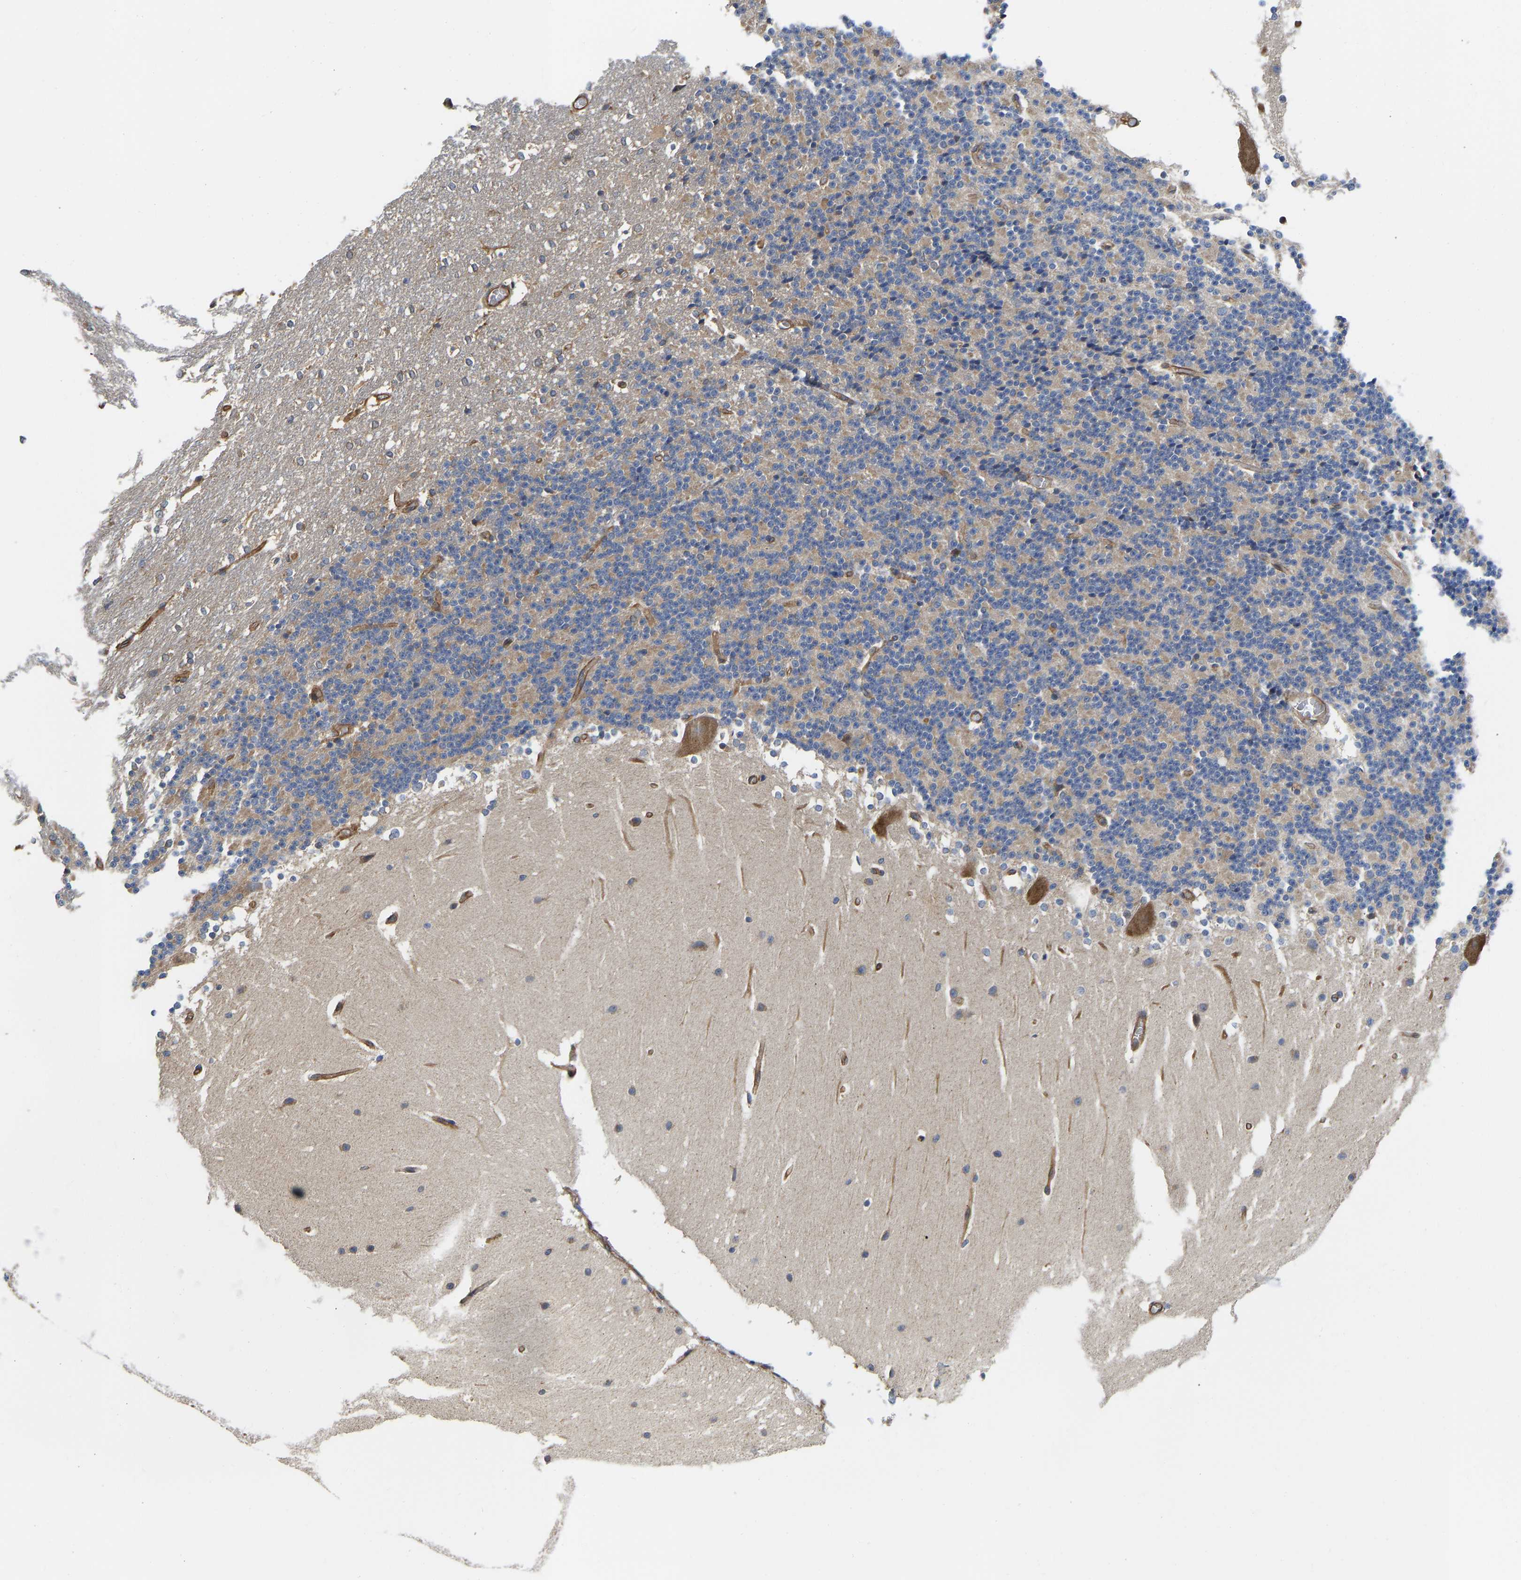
{"staining": {"intensity": "weak", "quantity": "<25%", "location": "cytoplasmic/membranous"}, "tissue": "cerebellum", "cell_type": "Cells in granular layer", "image_type": "normal", "snomed": [{"axis": "morphology", "description": "Normal tissue, NOS"}, {"axis": "topography", "description": "Cerebellum"}], "caption": "Protein analysis of normal cerebellum exhibits no significant positivity in cells in granular layer. (Stains: DAB IHC with hematoxylin counter stain, Microscopy: brightfield microscopy at high magnification).", "gene": "FLNB", "patient": {"sex": "female", "age": 19}}